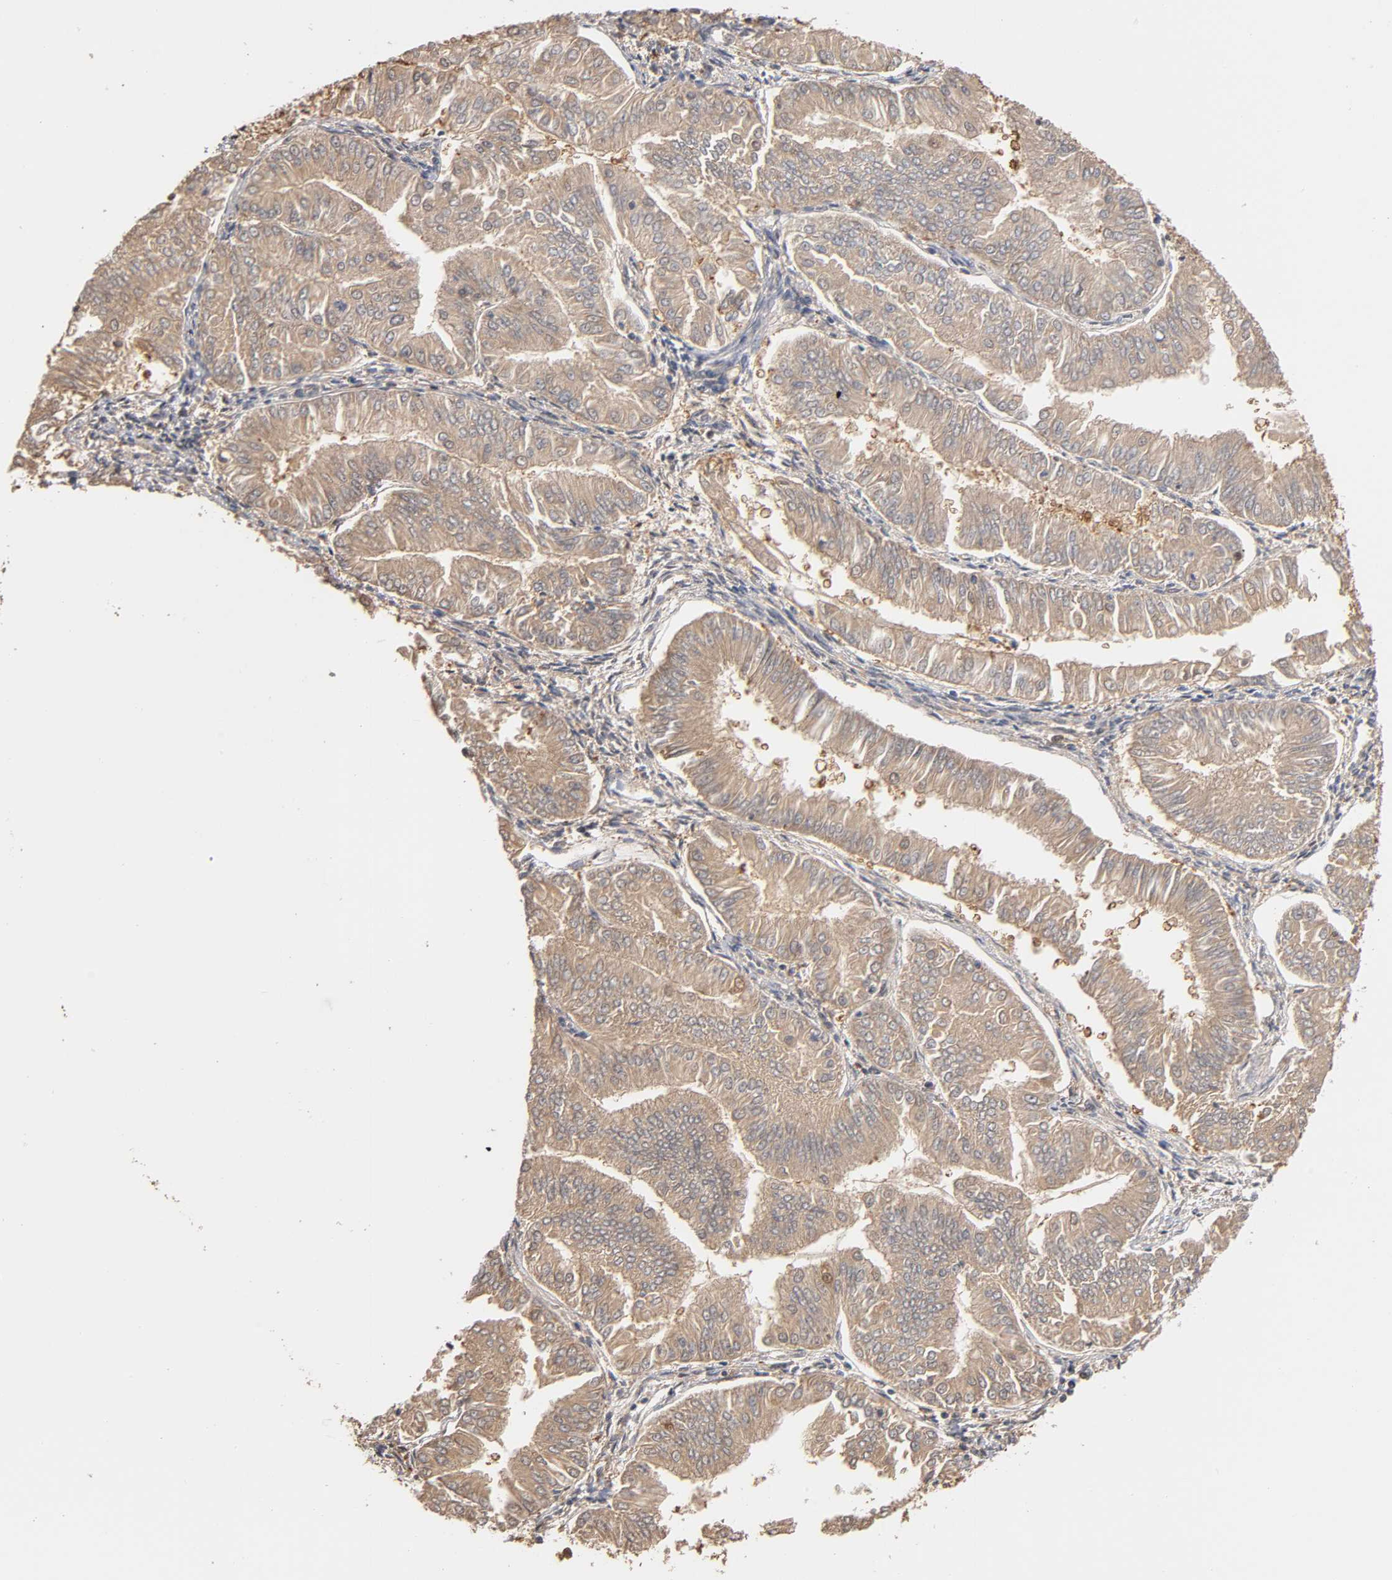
{"staining": {"intensity": "weak", "quantity": ">75%", "location": "cytoplasmic/membranous"}, "tissue": "endometrial cancer", "cell_type": "Tumor cells", "image_type": "cancer", "snomed": [{"axis": "morphology", "description": "Adenocarcinoma, NOS"}, {"axis": "topography", "description": "Endometrium"}], "caption": "The photomicrograph exhibits a brown stain indicating the presence of a protein in the cytoplasmic/membranous of tumor cells in adenocarcinoma (endometrial).", "gene": "ALDOA", "patient": {"sex": "female", "age": 53}}